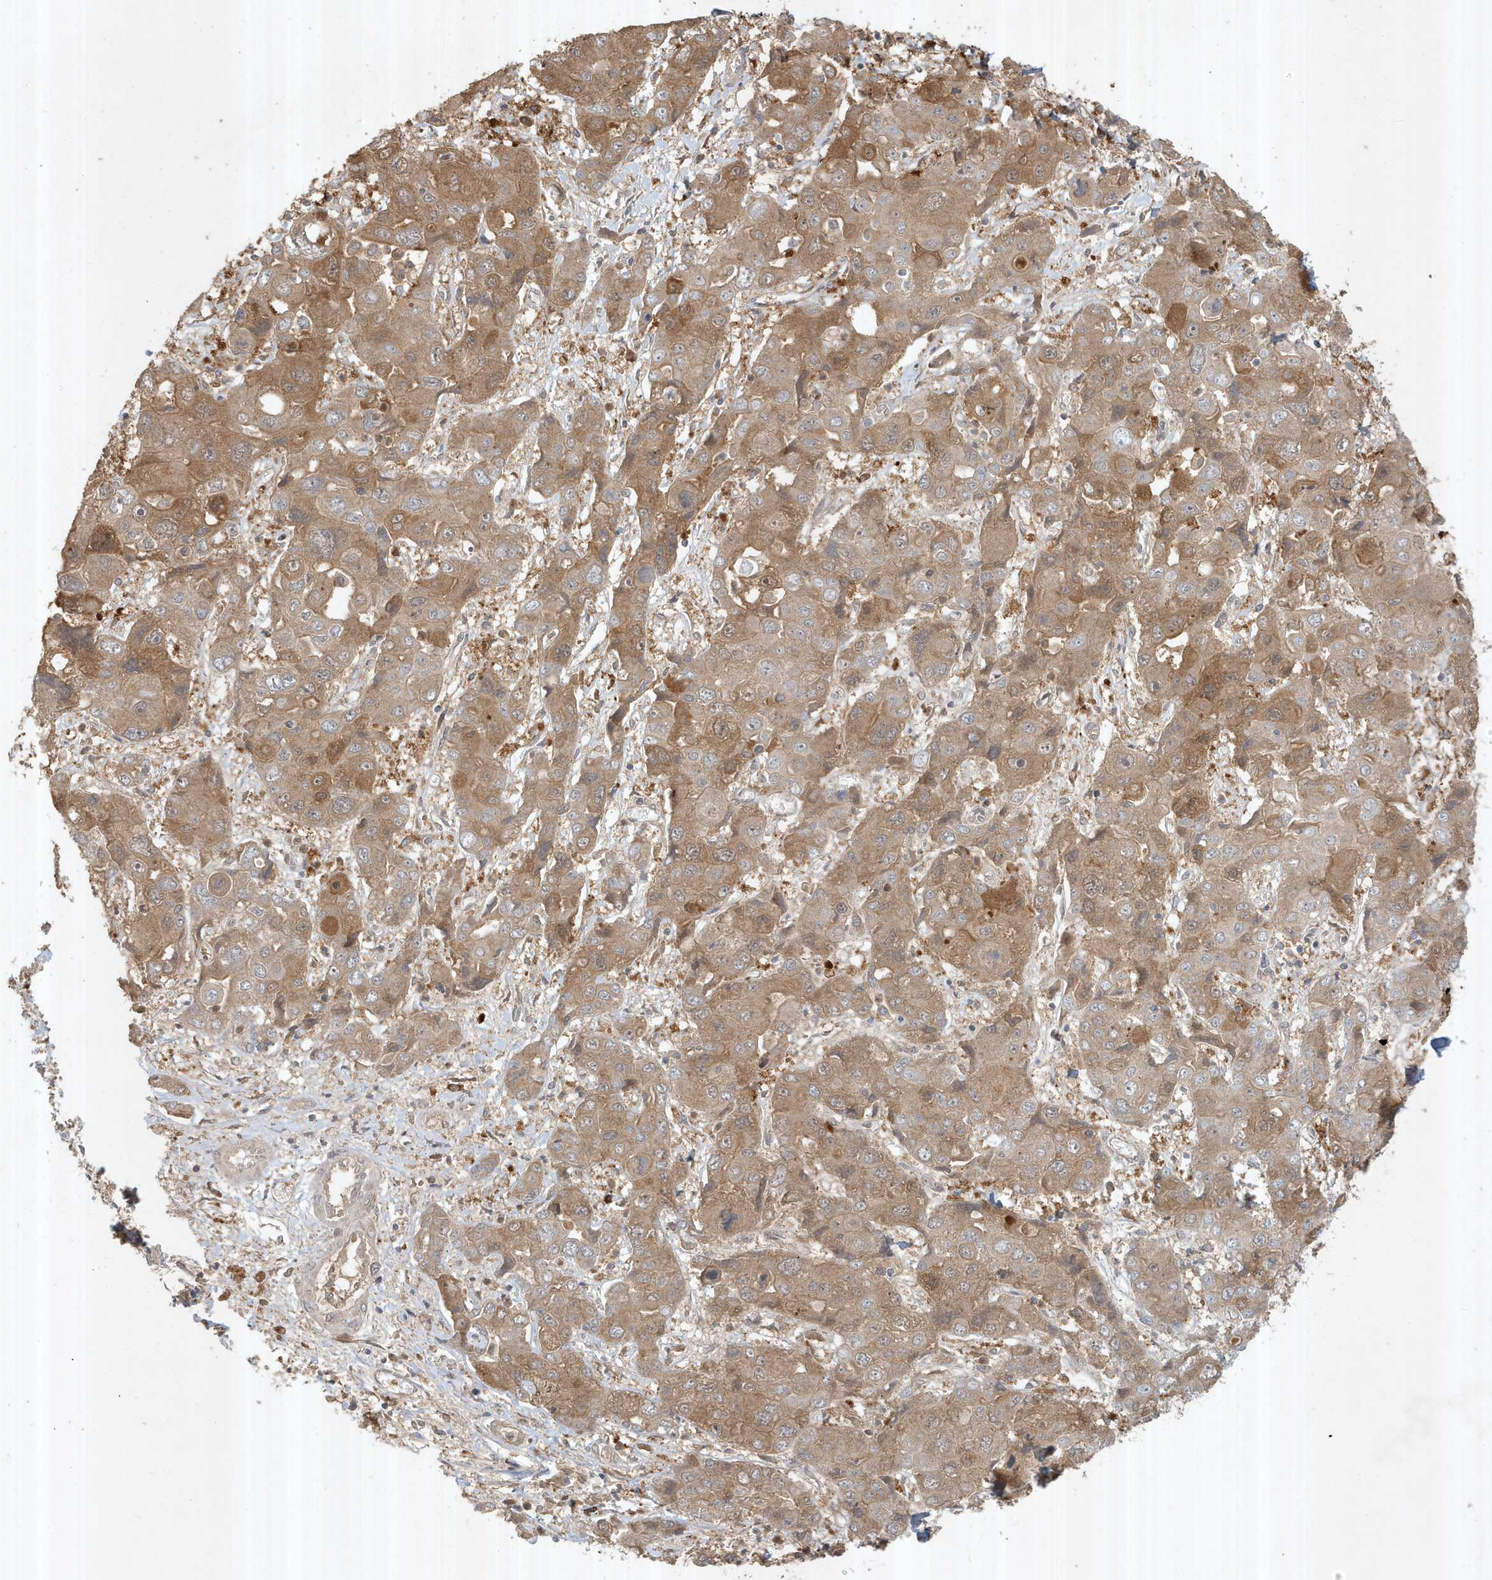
{"staining": {"intensity": "moderate", "quantity": ">75%", "location": "cytoplasmic/membranous"}, "tissue": "liver cancer", "cell_type": "Tumor cells", "image_type": "cancer", "snomed": [{"axis": "morphology", "description": "Cholangiocarcinoma"}, {"axis": "topography", "description": "Liver"}], "caption": "A brown stain shows moderate cytoplasmic/membranous expression of a protein in liver cancer tumor cells.", "gene": "ABCB9", "patient": {"sex": "male", "age": 67}}